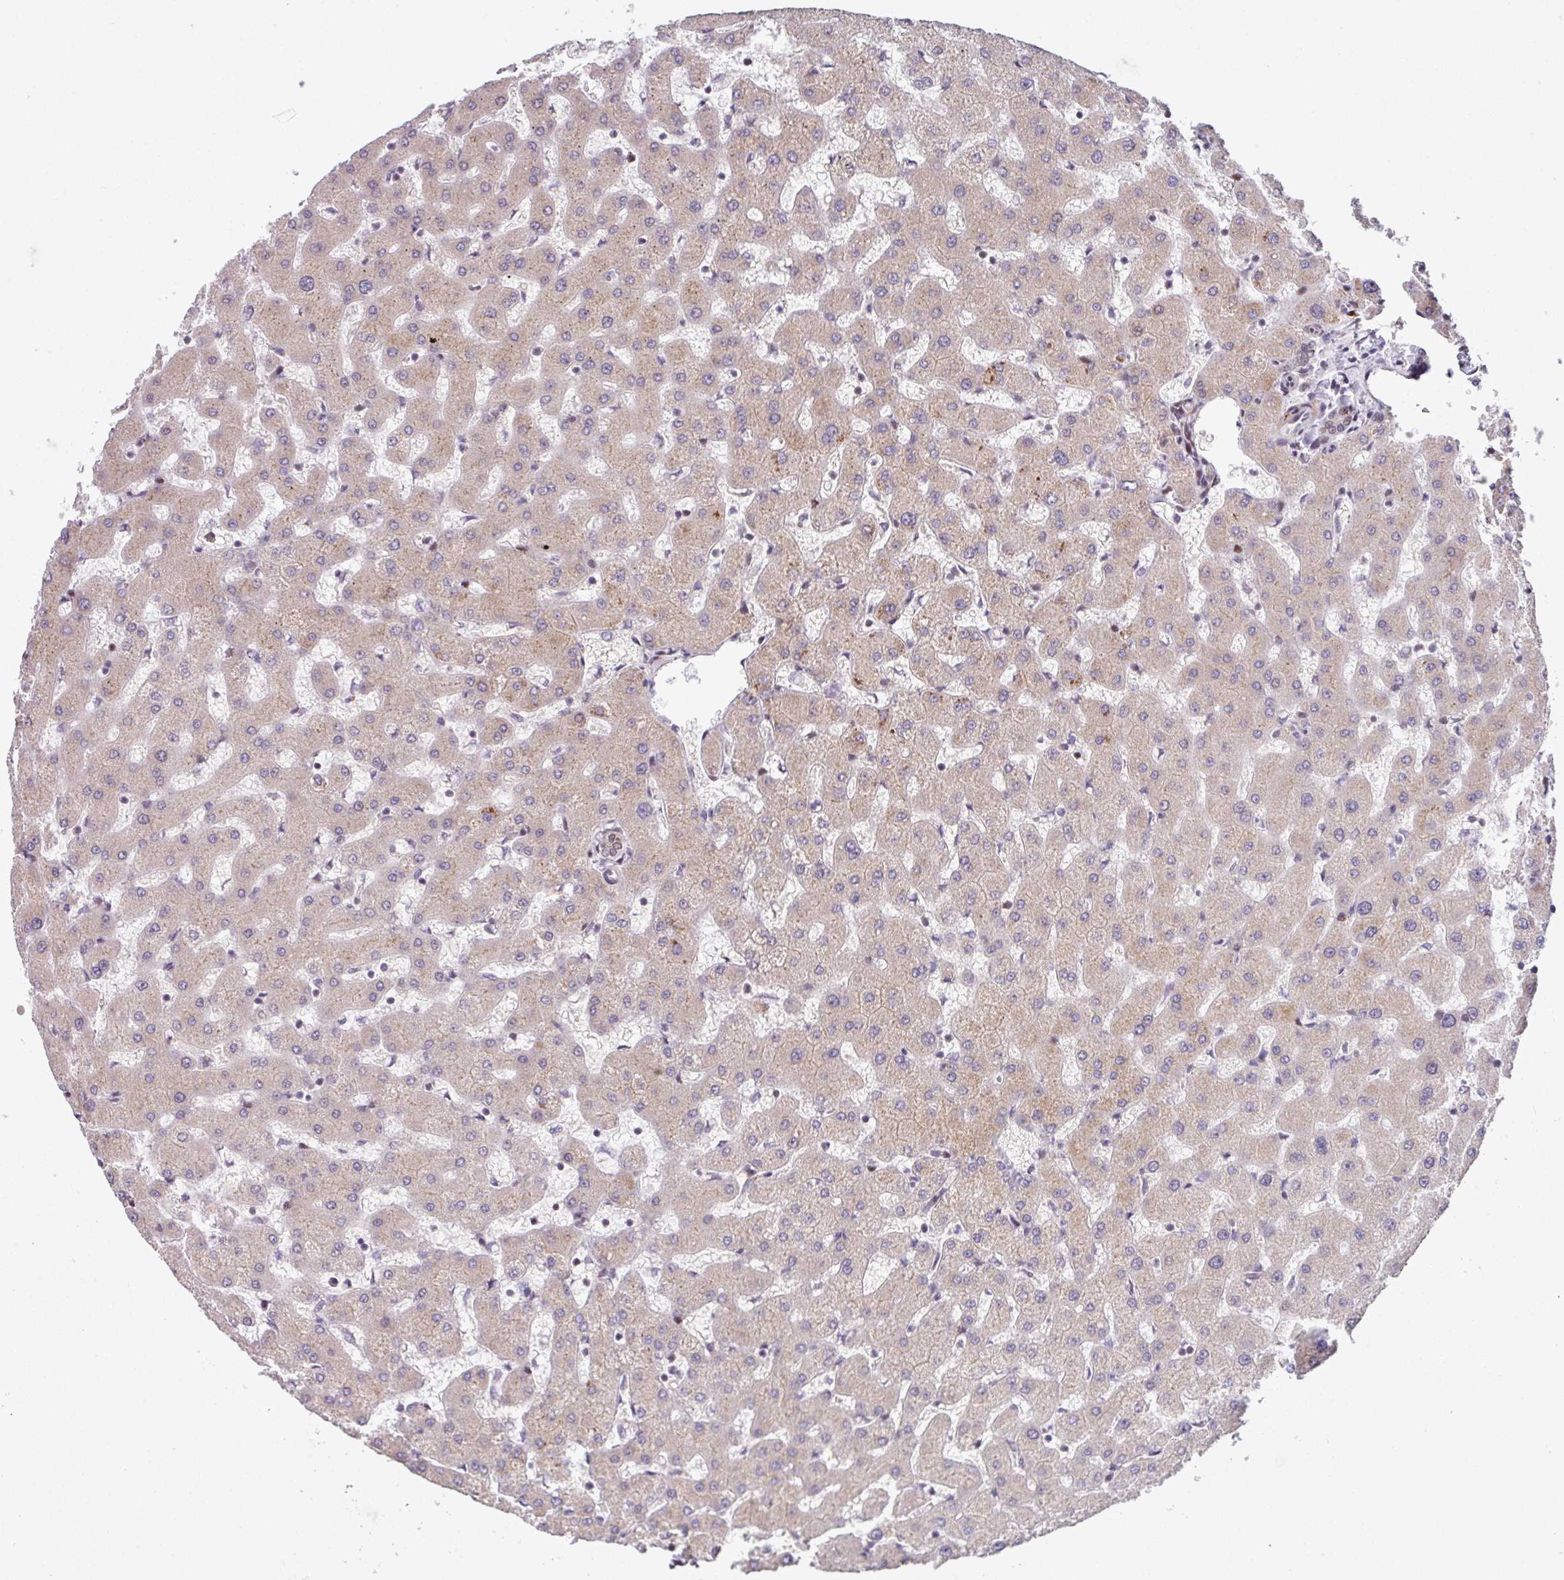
{"staining": {"intensity": "moderate", "quantity": ">75%", "location": "nuclear"}, "tissue": "liver", "cell_type": "Cholangiocytes", "image_type": "normal", "snomed": [{"axis": "morphology", "description": "Normal tissue, NOS"}, {"axis": "topography", "description": "Liver"}], "caption": "Unremarkable liver exhibits moderate nuclear expression in about >75% of cholangiocytes (Brightfield microscopy of DAB IHC at high magnification)..", "gene": "BRD3", "patient": {"sex": "female", "age": 63}}